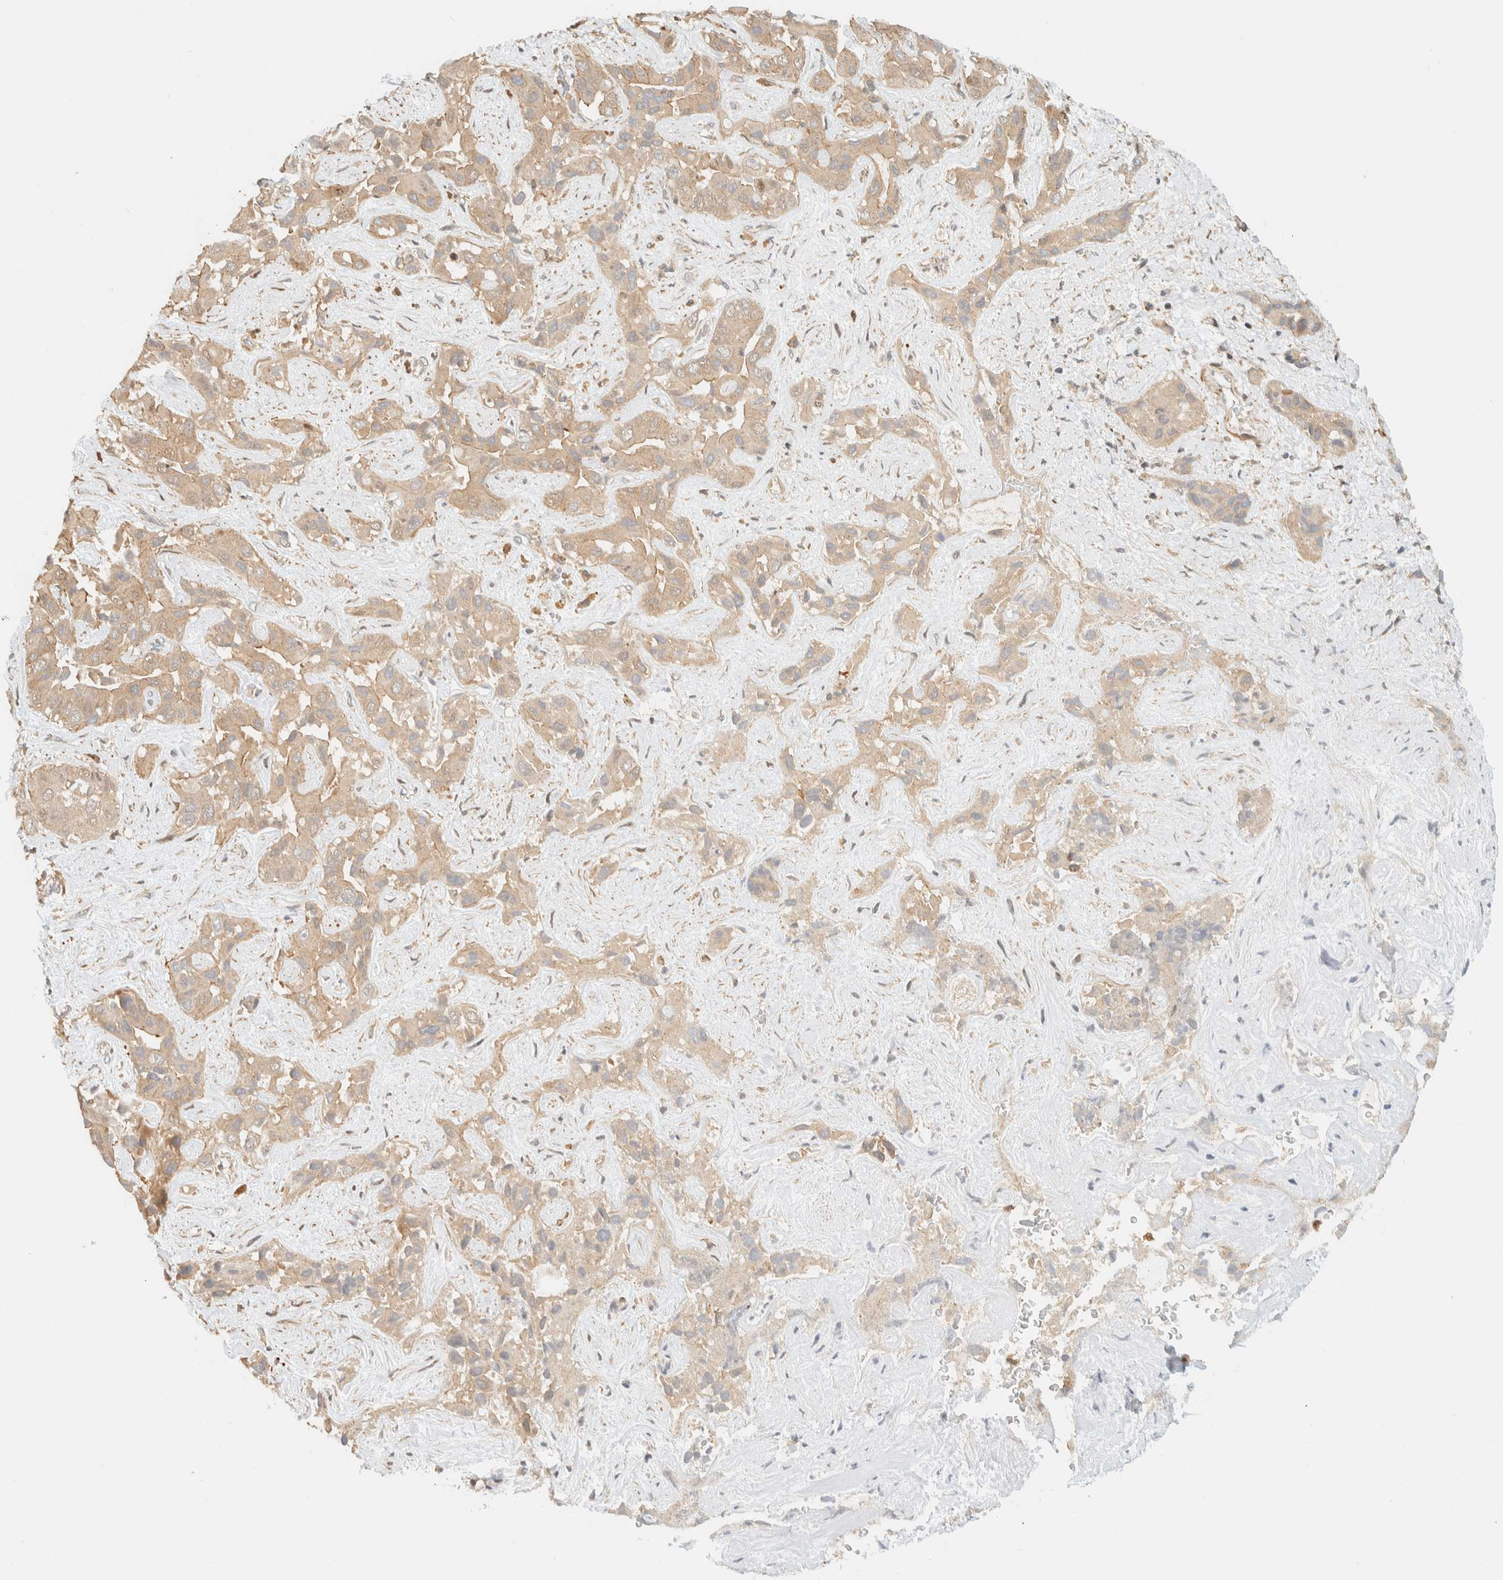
{"staining": {"intensity": "weak", "quantity": ">75%", "location": "cytoplasmic/membranous"}, "tissue": "liver cancer", "cell_type": "Tumor cells", "image_type": "cancer", "snomed": [{"axis": "morphology", "description": "Cholangiocarcinoma"}, {"axis": "topography", "description": "Liver"}], "caption": "This is a micrograph of IHC staining of cholangiocarcinoma (liver), which shows weak expression in the cytoplasmic/membranous of tumor cells.", "gene": "ARFGEF1", "patient": {"sex": "female", "age": 52}}